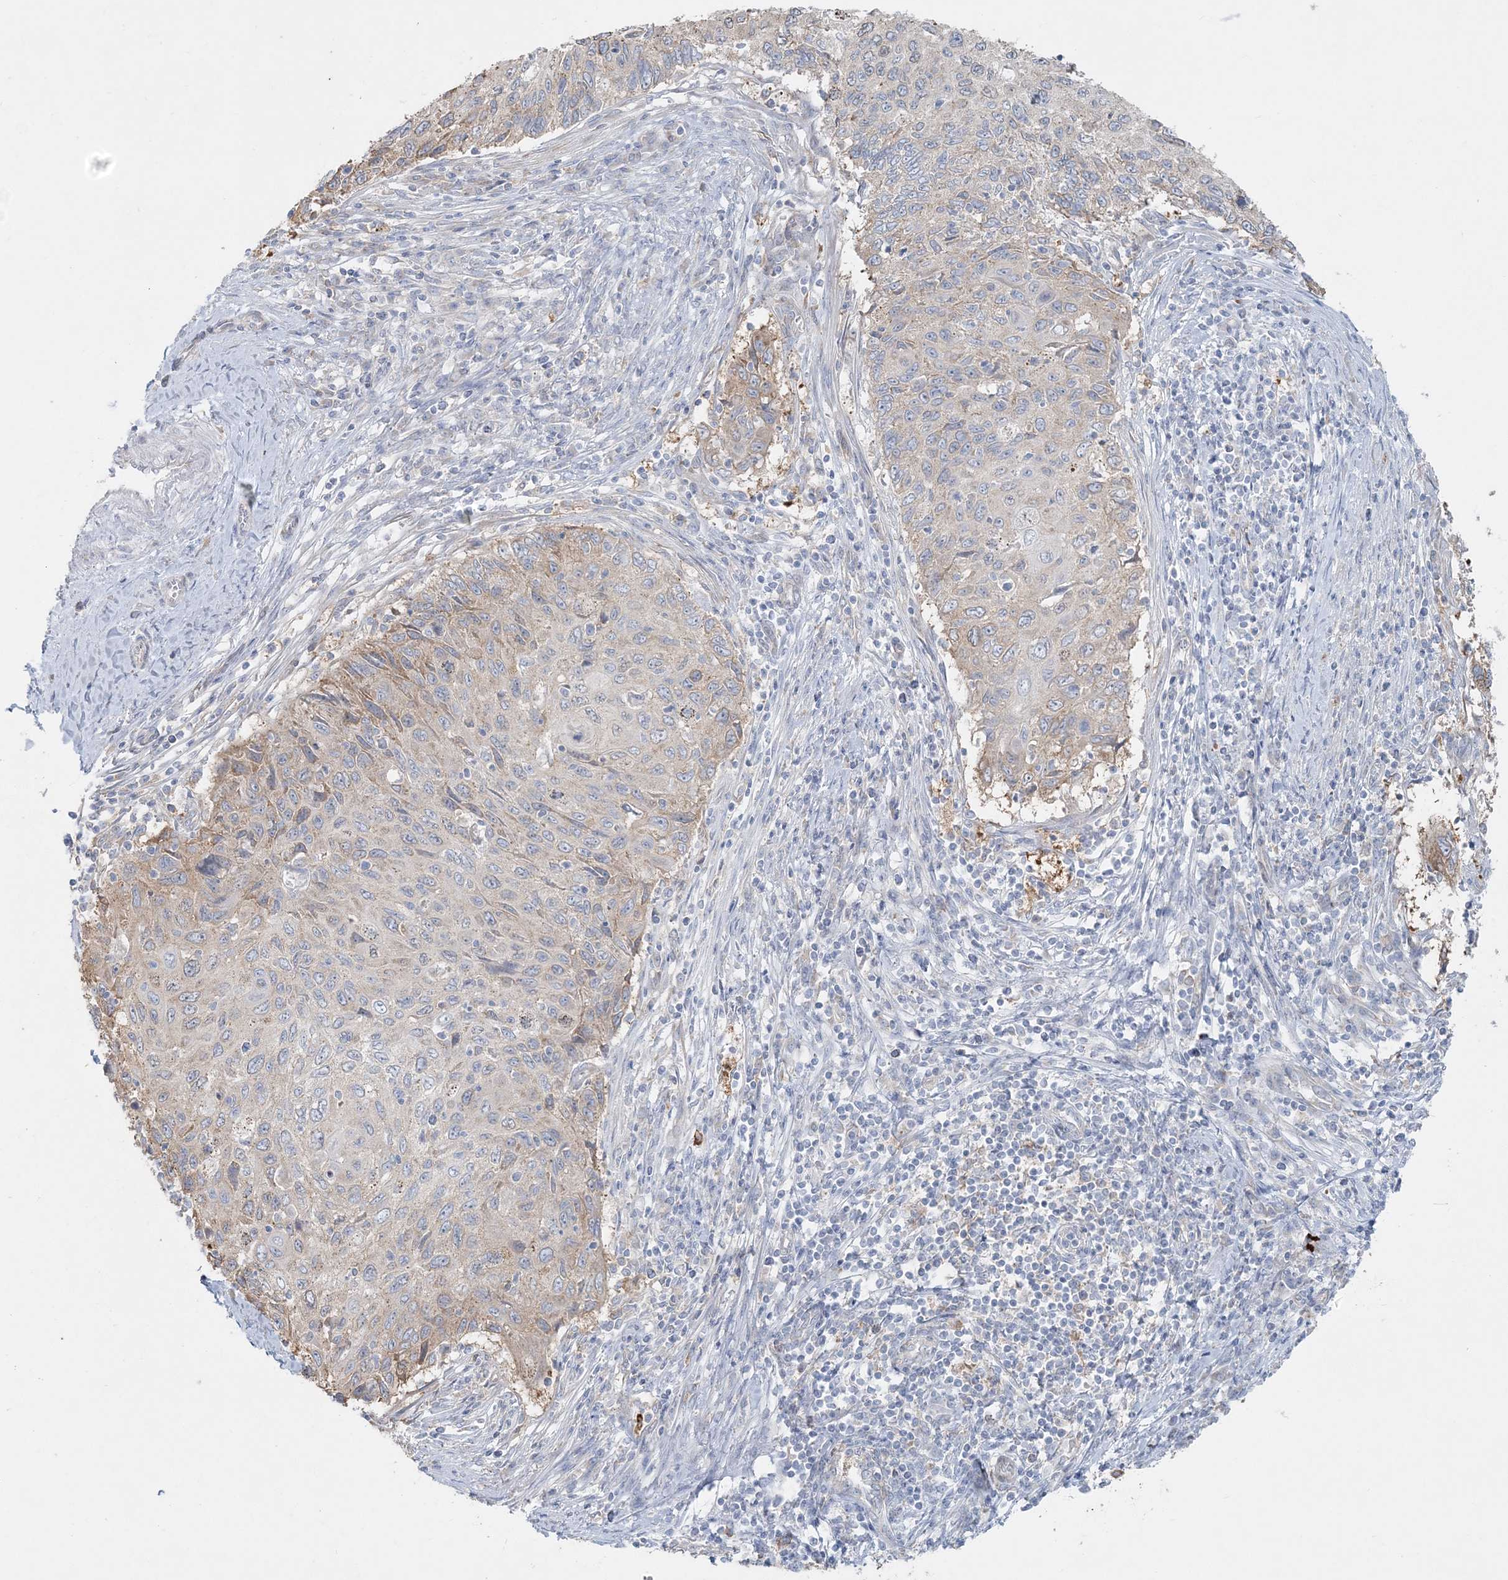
{"staining": {"intensity": "negative", "quantity": "none", "location": "none"}, "tissue": "cervical cancer", "cell_type": "Tumor cells", "image_type": "cancer", "snomed": [{"axis": "morphology", "description": "Squamous cell carcinoma, NOS"}, {"axis": "topography", "description": "Cervix"}], "caption": "Human cervical cancer stained for a protein using immunohistochemistry (IHC) demonstrates no staining in tumor cells.", "gene": "CCNJ", "patient": {"sex": "female", "age": 70}}